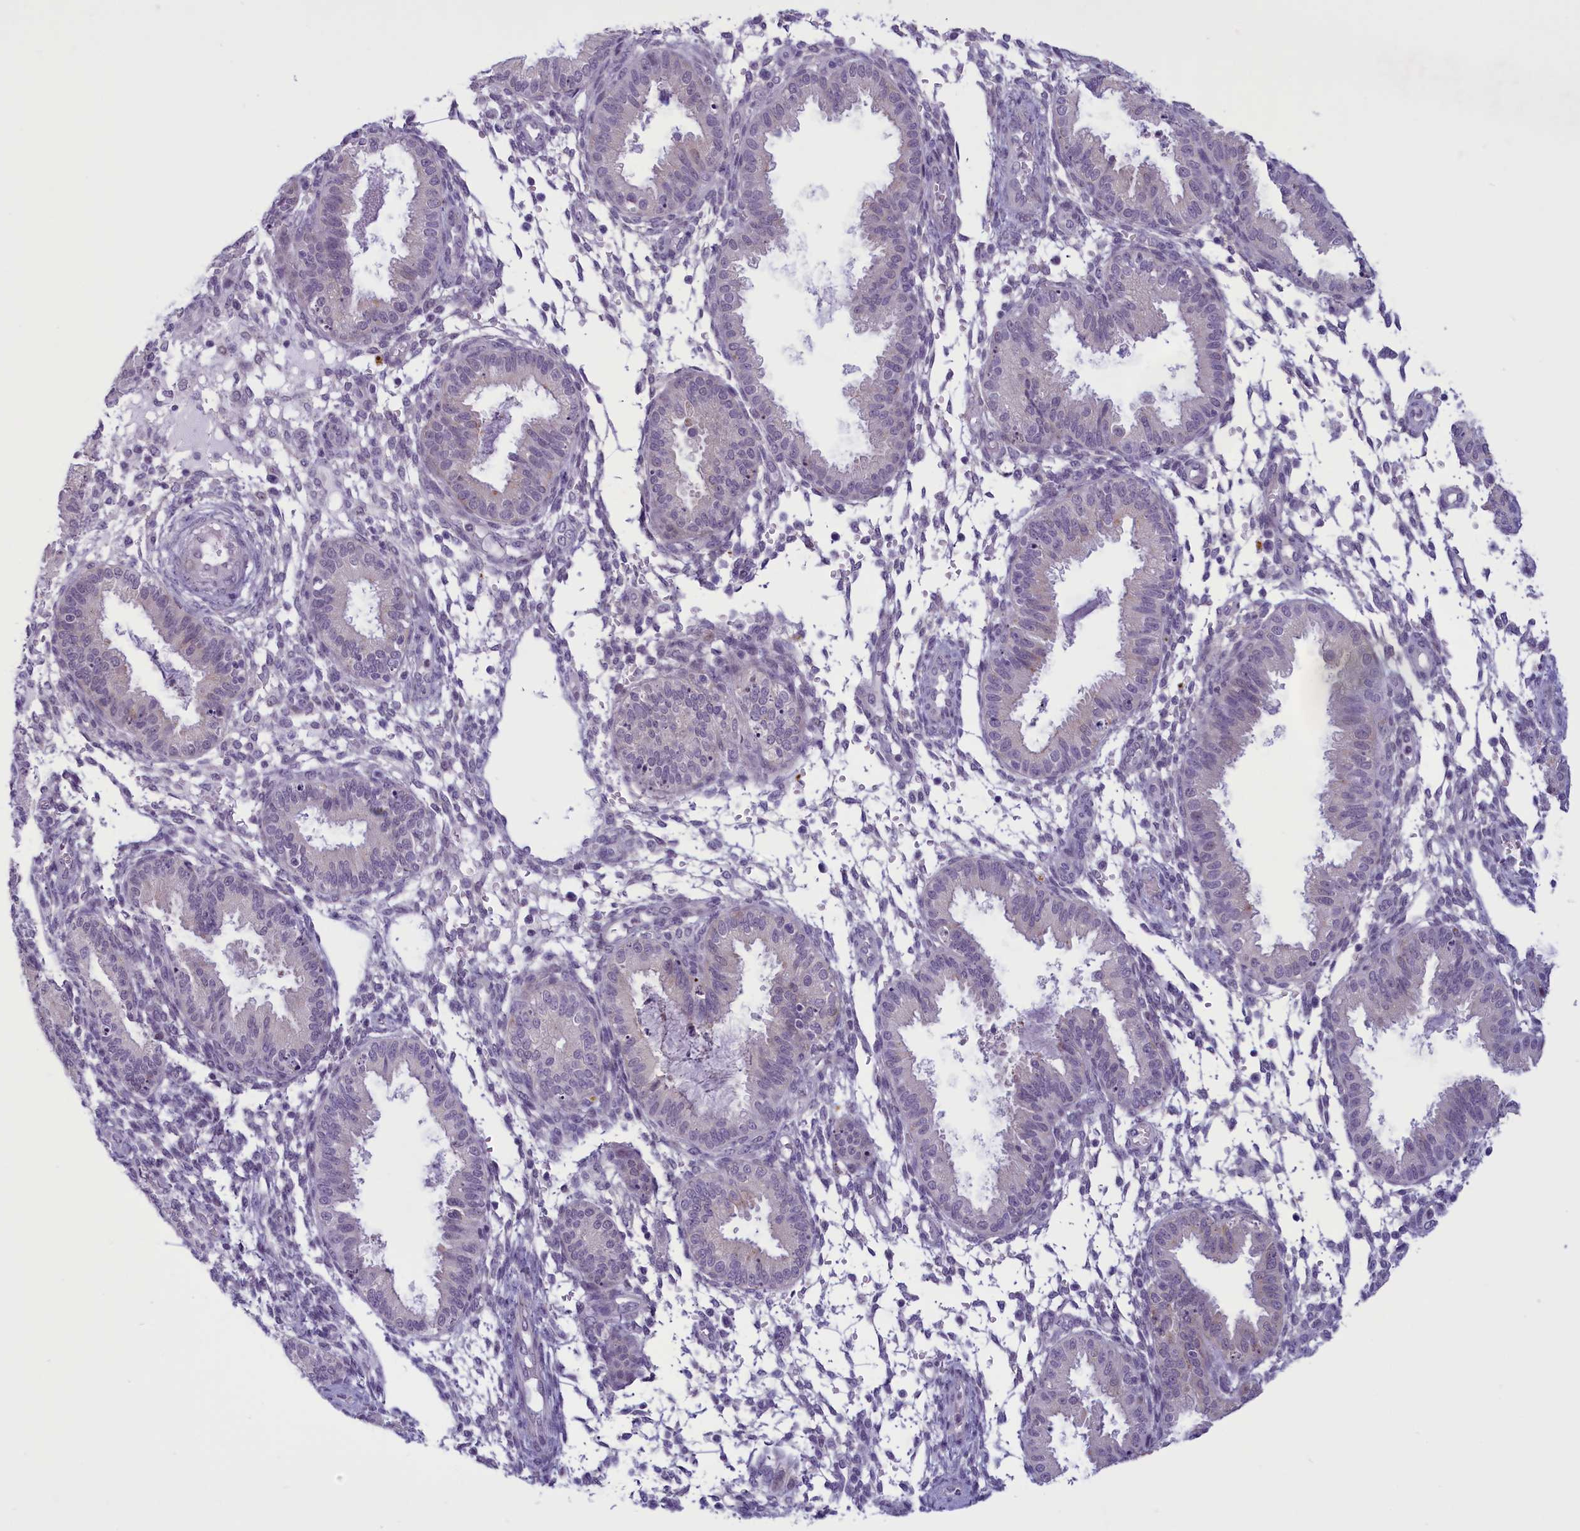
{"staining": {"intensity": "negative", "quantity": "none", "location": "none"}, "tissue": "endometrium", "cell_type": "Cells in endometrial stroma", "image_type": "normal", "snomed": [{"axis": "morphology", "description": "Normal tissue, NOS"}, {"axis": "topography", "description": "Endometrium"}], "caption": "A high-resolution micrograph shows immunohistochemistry staining of benign endometrium, which demonstrates no significant expression in cells in endometrial stroma.", "gene": "ELOA2", "patient": {"sex": "female", "age": 33}}